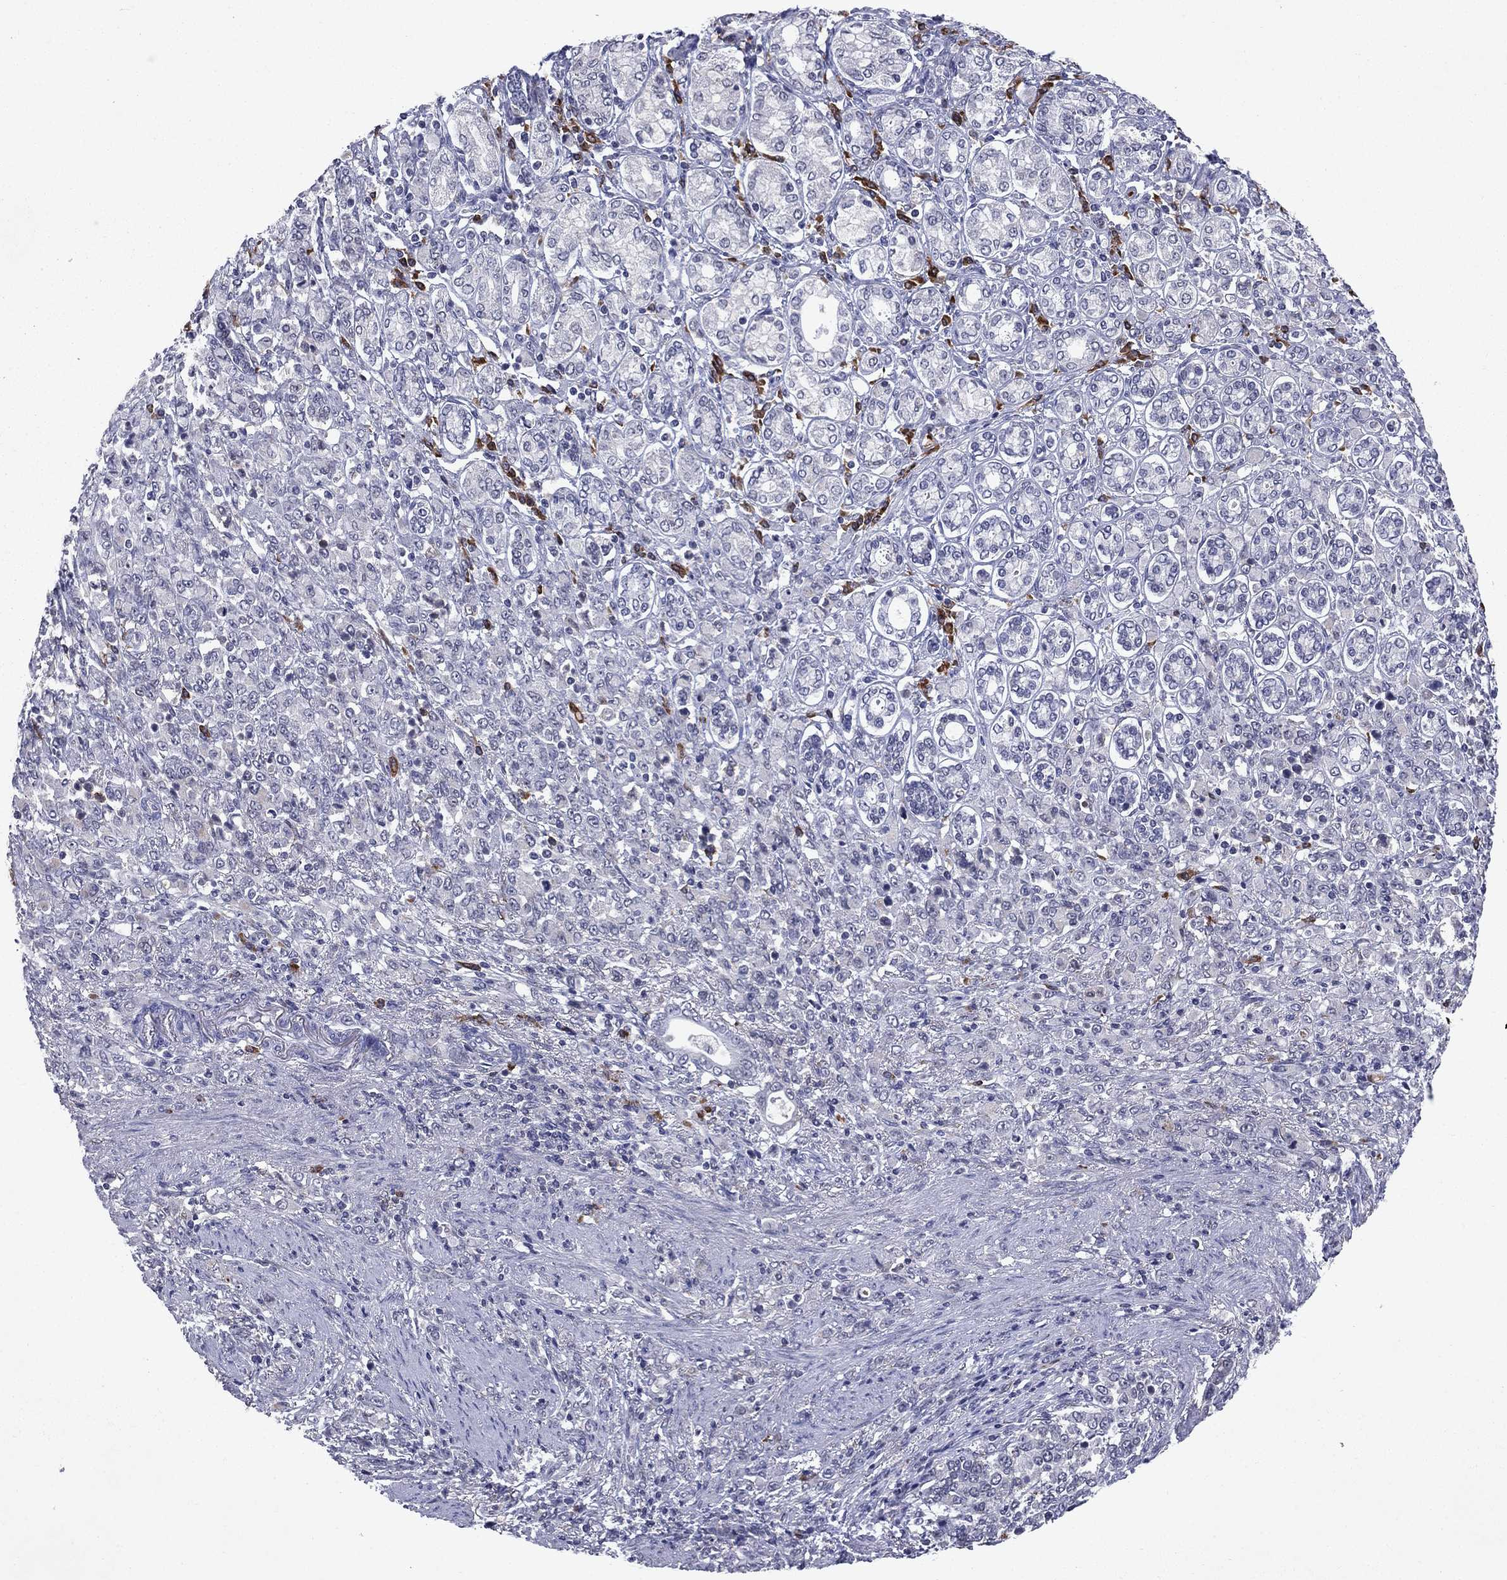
{"staining": {"intensity": "negative", "quantity": "none", "location": "none"}, "tissue": "stomach cancer", "cell_type": "Tumor cells", "image_type": "cancer", "snomed": [{"axis": "morphology", "description": "Normal tissue, NOS"}, {"axis": "morphology", "description": "Adenocarcinoma, NOS"}, {"axis": "topography", "description": "Stomach"}], "caption": "Stomach cancer stained for a protein using immunohistochemistry shows no expression tumor cells.", "gene": "ECM1", "patient": {"sex": "female", "age": 79}}